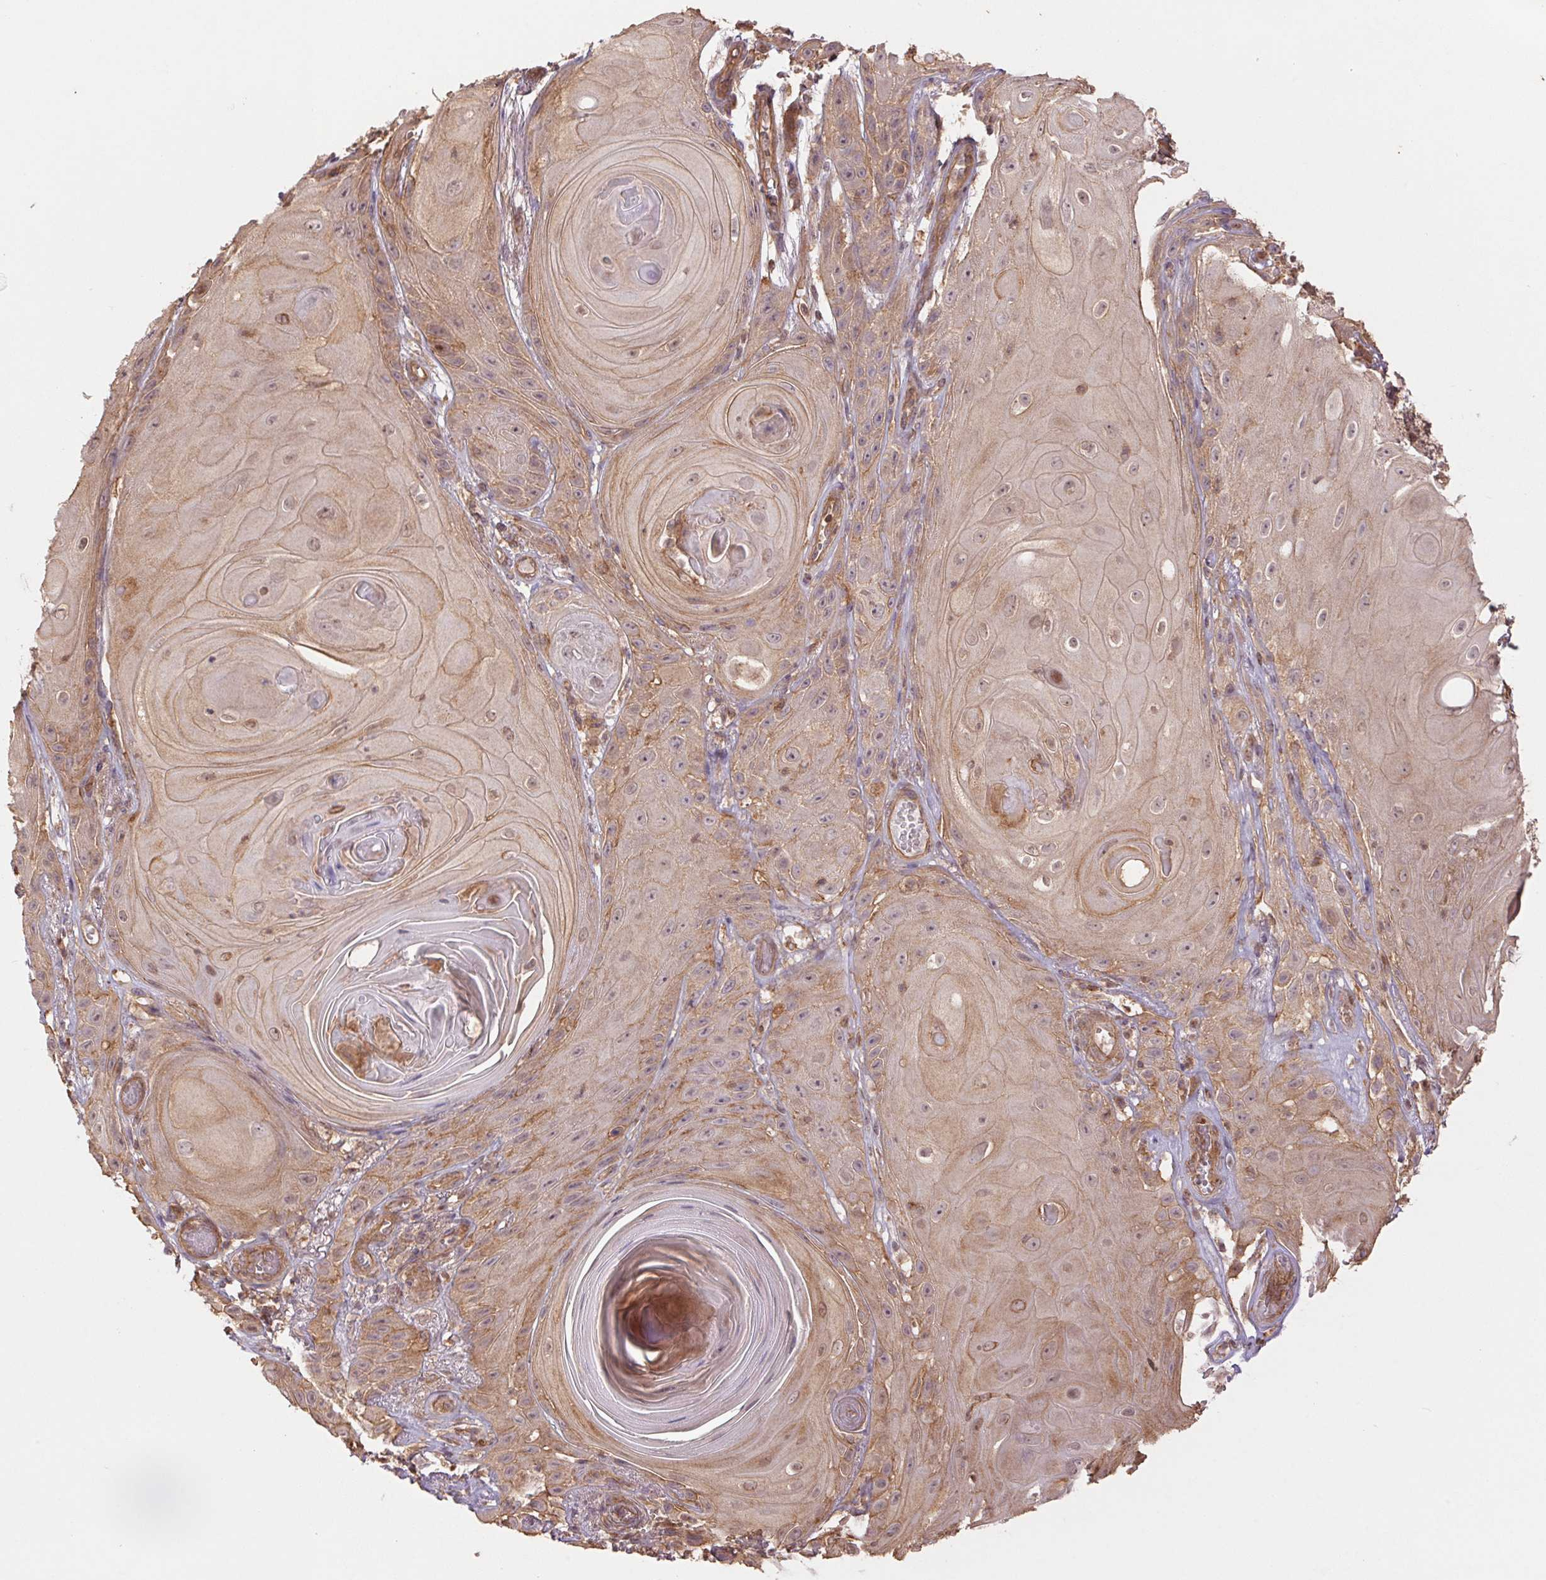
{"staining": {"intensity": "moderate", "quantity": ">75%", "location": "cytoplasmic/membranous,nuclear"}, "tissue": "skin cancer", "cell_type": "Tumor cells", "image_type": "cancer", "snomed": [{"axis": "morphology", "description": "Squamous cell carcinoma, NOS"}, {"axis": "topography", "description": "Skin"}], "caption": "The photomicrograph reveals immunohistochemical staining of skin cancer (squamous cell carcinoma). There is moderate cytoplasmic/membranous and nuclear staining is appreciated in about >75% of tumor cells.", "gene": "TUBA3D", "patient": {"sex": "male", "age": 62}}